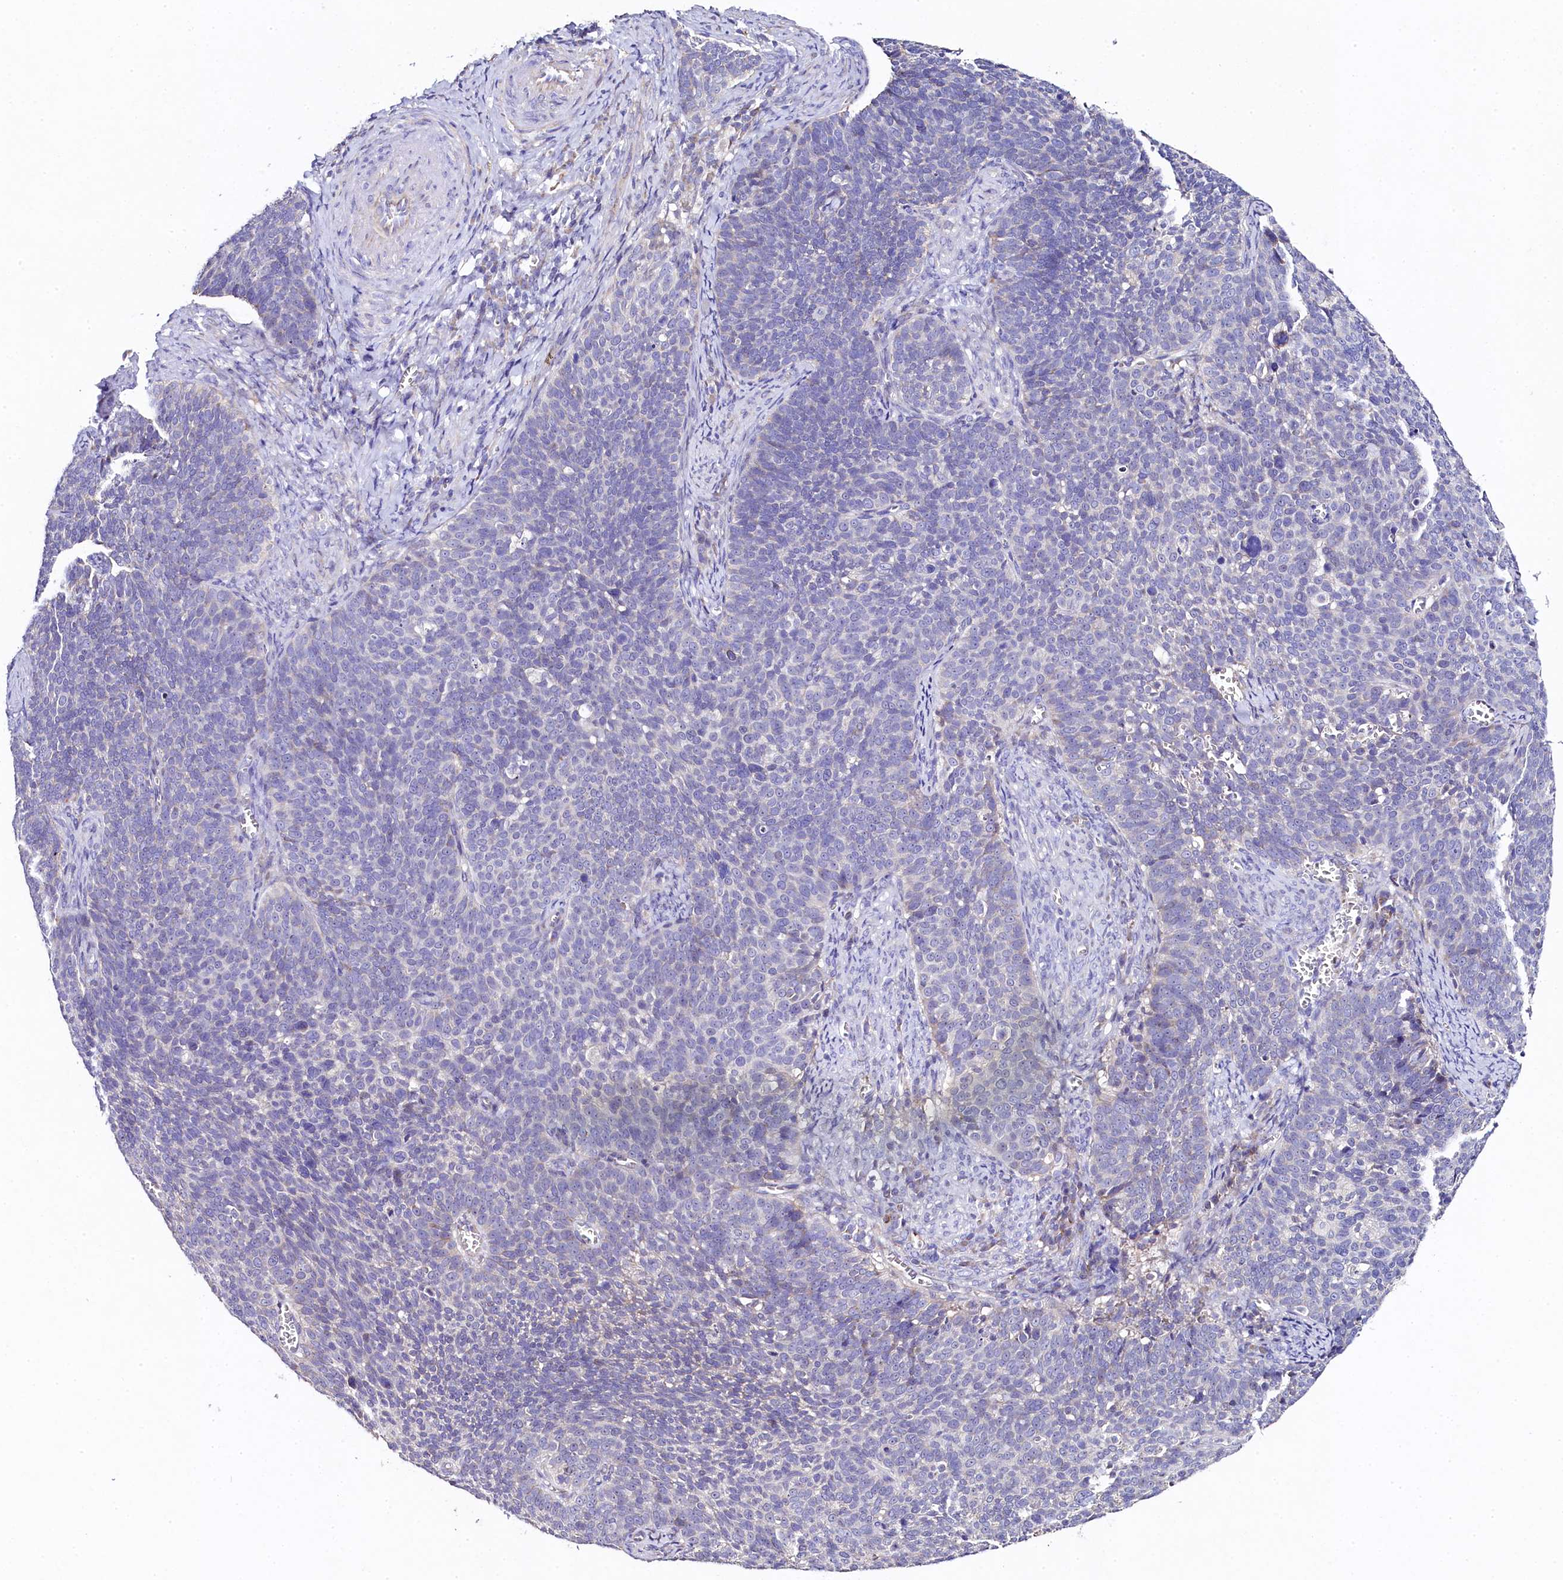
{"staining": {"intensity": "negative", "quantity": "none", "location": "none"}, "tissue": "cervical cancer", "cell_type": "Tumor cells", "image_type": "cancer", "snomed": [{"axis": "morphology", "description": "Normal tissue, NOS"}, {"axis": "morphology", "description": "Squamous cell carcinoma, NOS"}, {"axis": "topography", "description": "Cervix"}], "caption": "IHC photomicrograph of neoplastic tissue: cervical cancer stained with DAB (3,3'-diaminobenzidine) demonstrates no significant protein positivity in tumor cells.", "gene": "FXYD6", "patient": {"sex": "female", "age": 39}}